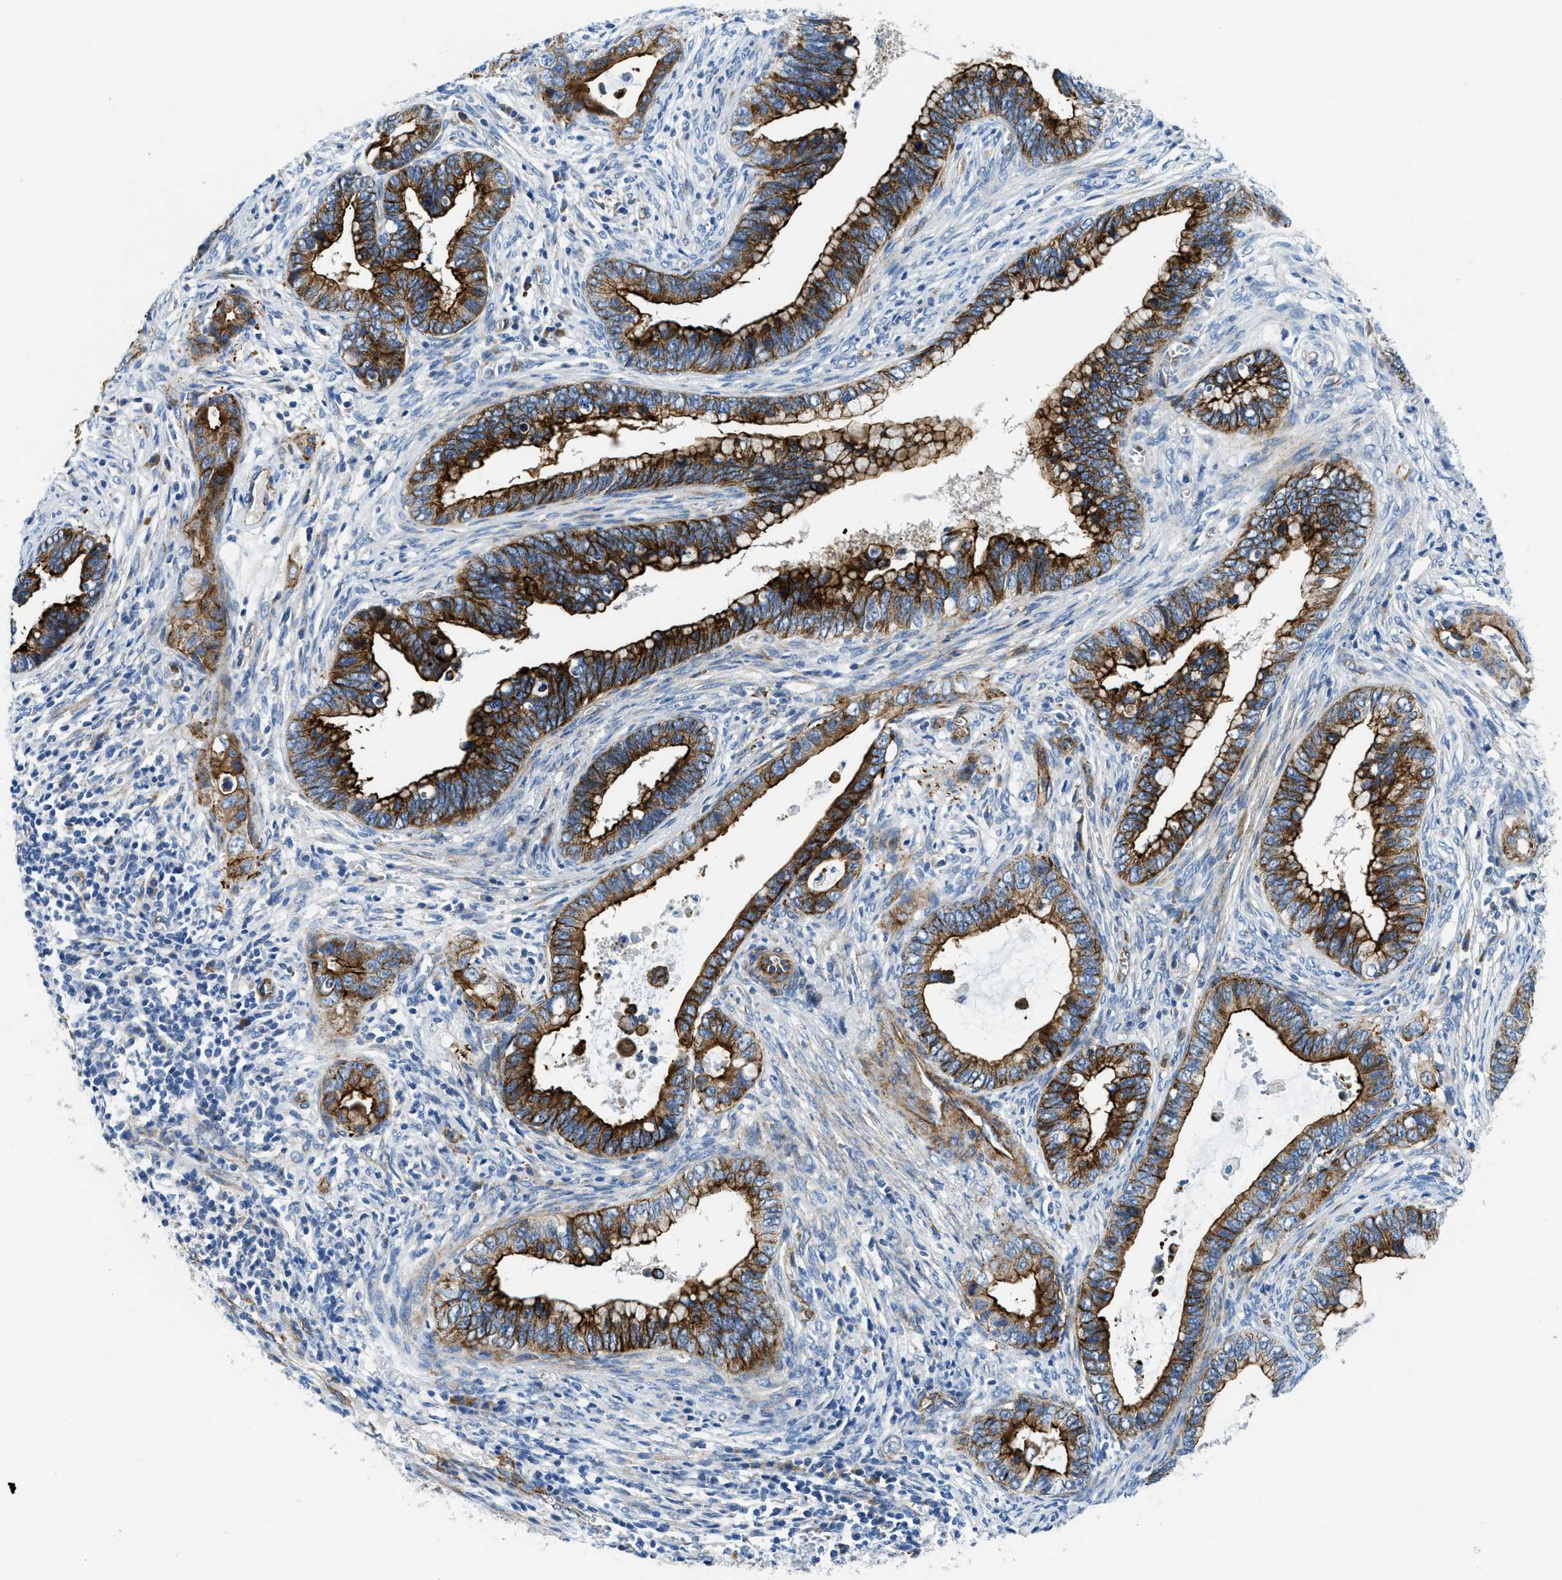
{"staining": {"intensity": "strong", "quantity": ">75%", "location": "cytoplasmic/membranous"}, "tissue": "cervical cancer", "cell_type": "Tumor cells", "image_type": "cancer", "snomed": [{"axis": "morphology", "description": "Adenocarcinoma, NOS"}, {"axis": "topography", "description": "Cervix"}], "caption": "Cervical adenocarcinoma stained for a protein reveals strong cytoplasmic/membranous positivity in tumor cells.", "gene": "CUTA", "patient": {"sex": "female", "age": 44}}